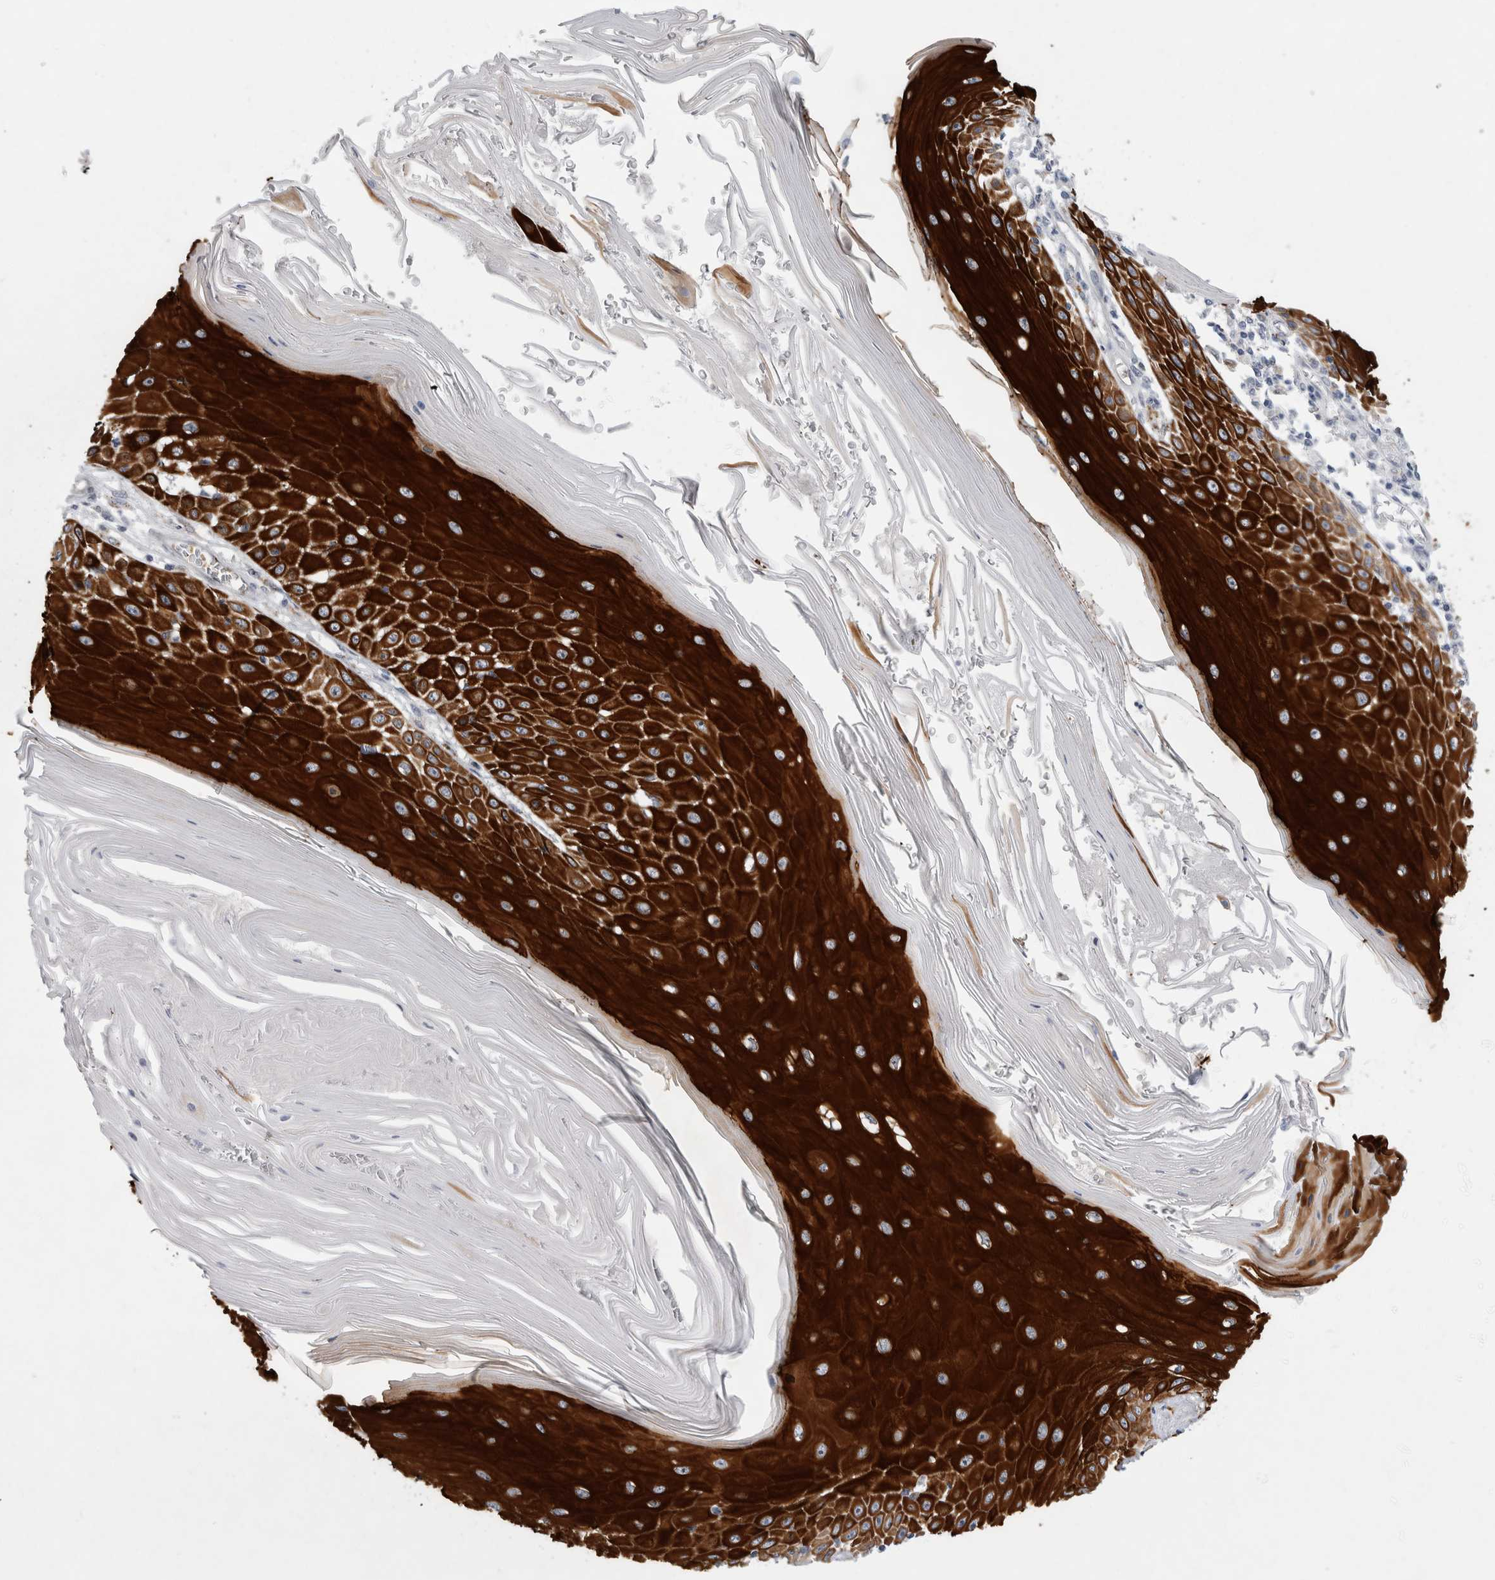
{"staining": {"intensity": "strong", "quantity": ">75%", "location": "cytoplasmic/membranous"}, "tissue": "skin cancer", "cell_type": "Tumor cells", "image_type": "cancer", "snomed": [{"axis": "morphology", "description": "Squamous cell carcinoma, NOS"}, {"axis": "topography", "description": "Skin"}], "caption": "A histopathology image of skin squamous cell carcinoma stained for a protein demonstrates strong cytoplasmic/membranous brown staining in tumor cells. (Brightfield microscopy of DAB IHC at high magnification).", "gene": "GAA", "patient": {"sex": "female", "age": 73}}